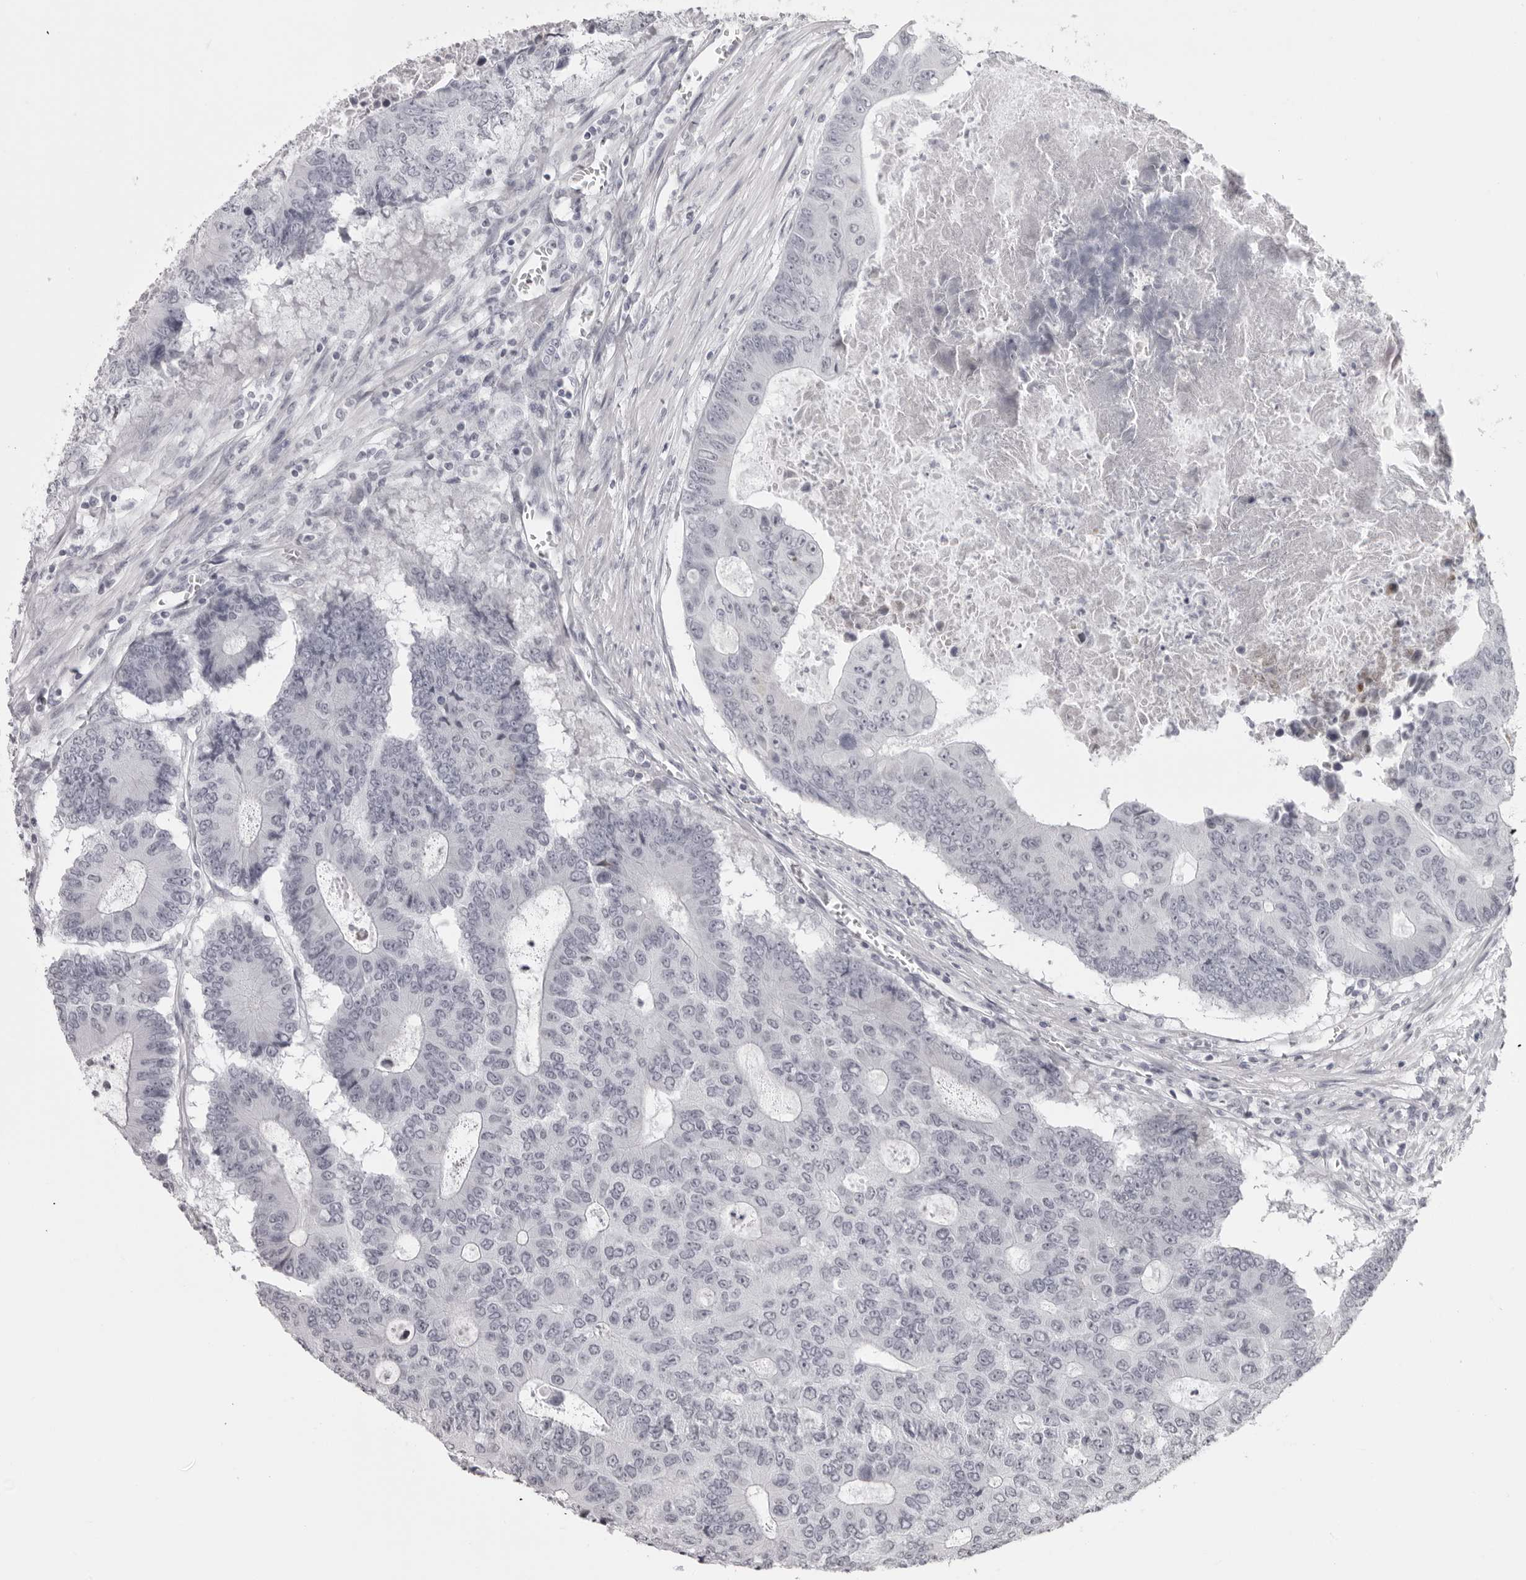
{"staining": {"intensity": "negative", "quantity": "none", "location": "none"}, "tissue": "colorectal cancer", "cell_type": "Tumor cells", "image_type": "cancer", "snomed": [{"axis": "morphology", "description": "Adenocarcinoma, NOS"}, {"axis": "topography", "description": "Colon"}], "caption": "Tumor cells are negative for brown protein staining in colorectal cancer.", "gene": "NUDT18", "patient": {"sex": "male", "age": 87}}